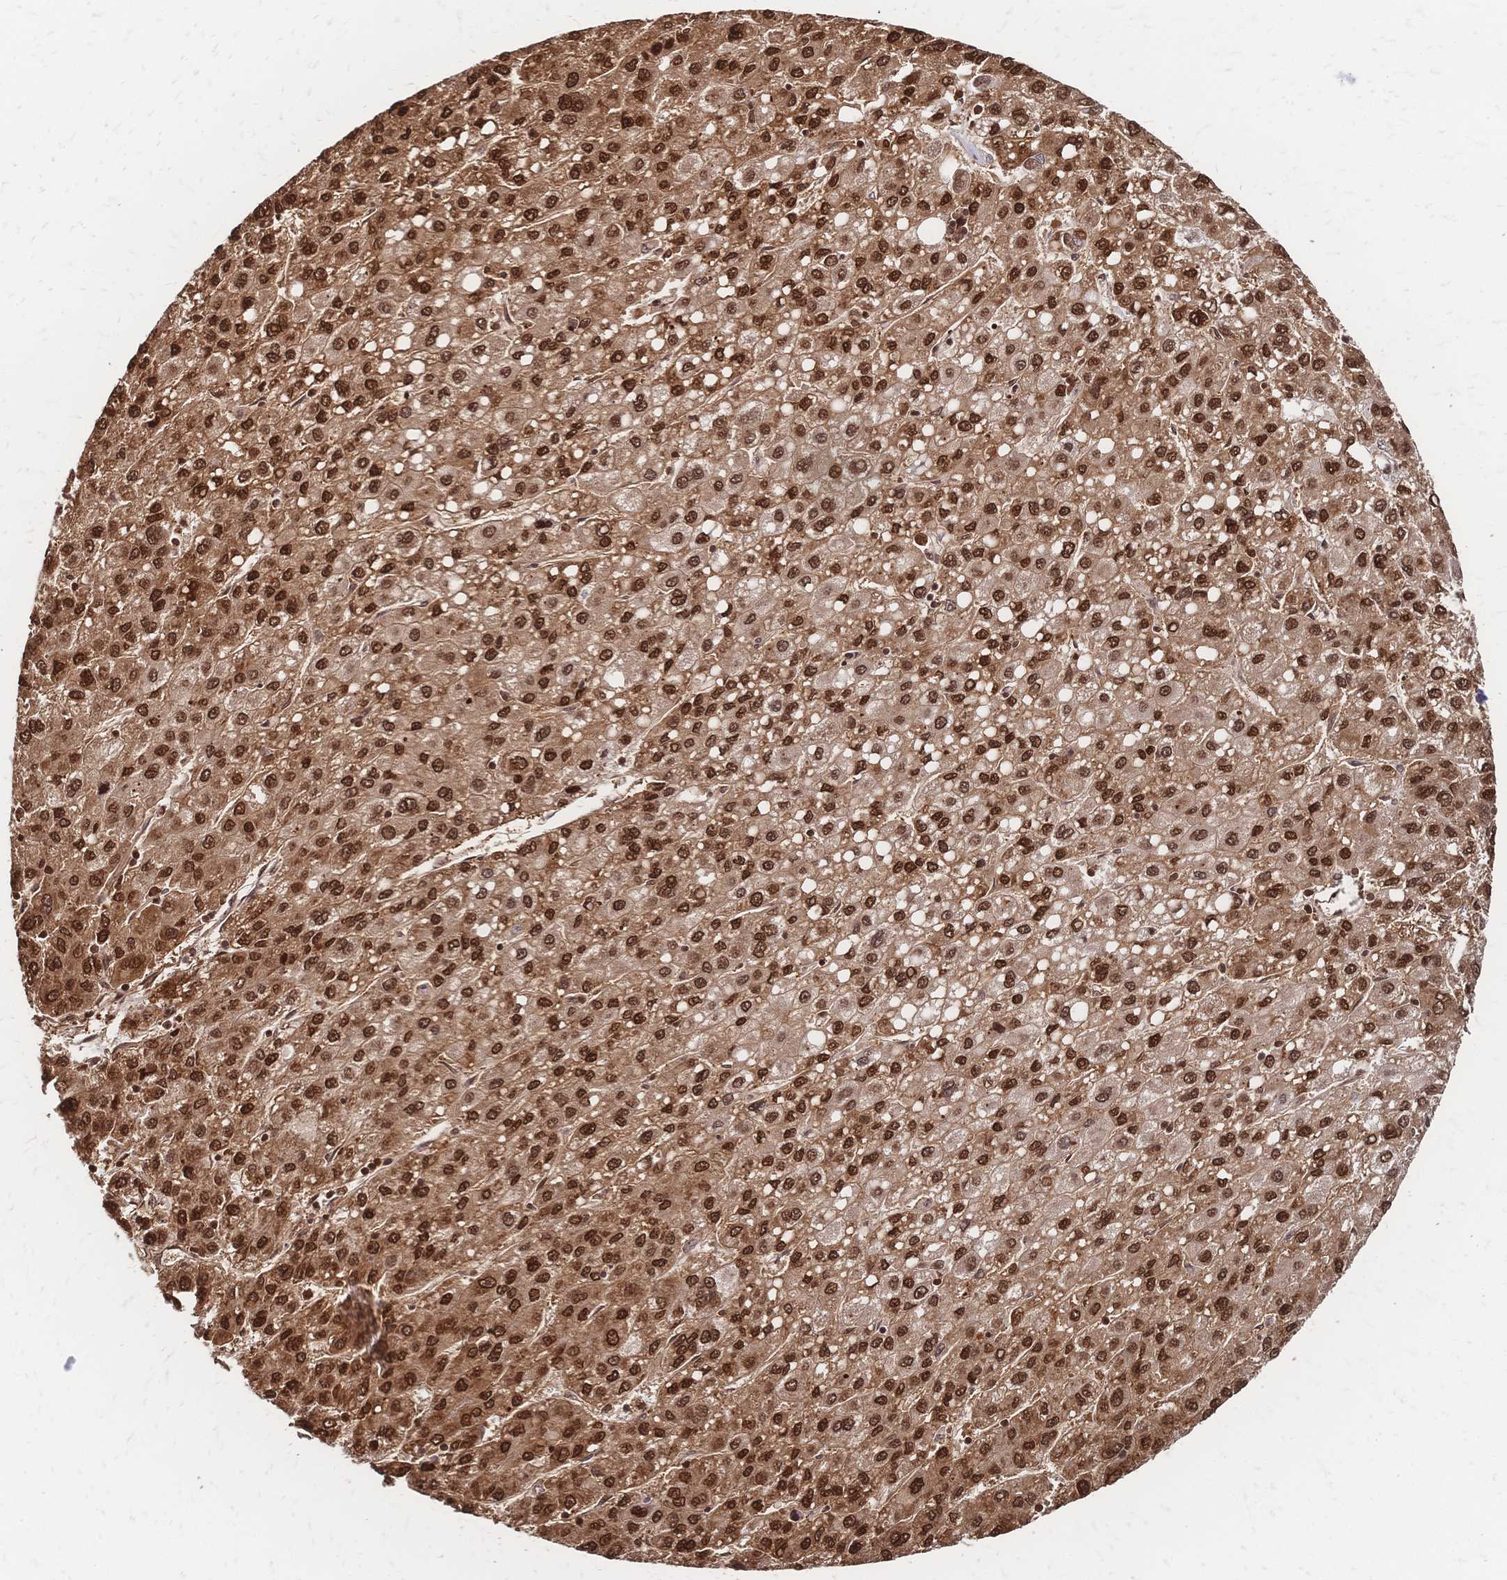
{"staining": {"intensity": "moderate", "quantity": ">75%", "location": "nuclear"}, "tissue": "liver cancer", "cell_type": "Tumor cells", "image_type": "cancer", "snomed": [{"axis": "morphology", "description": "Carcinoma, Hepatocellular, NOS"}, {"axis": "topography", "description": "Liver"}], "caption": "Immunohistochemical staining of human liver cancer reveals medium levels of moderate nuclear staining in approximately >75% of tumor cells. (DAB IHC with brightfield microscopy, high magnification).", "gene": "HDGF", "patient": {"sex": "female", "age": 82}}